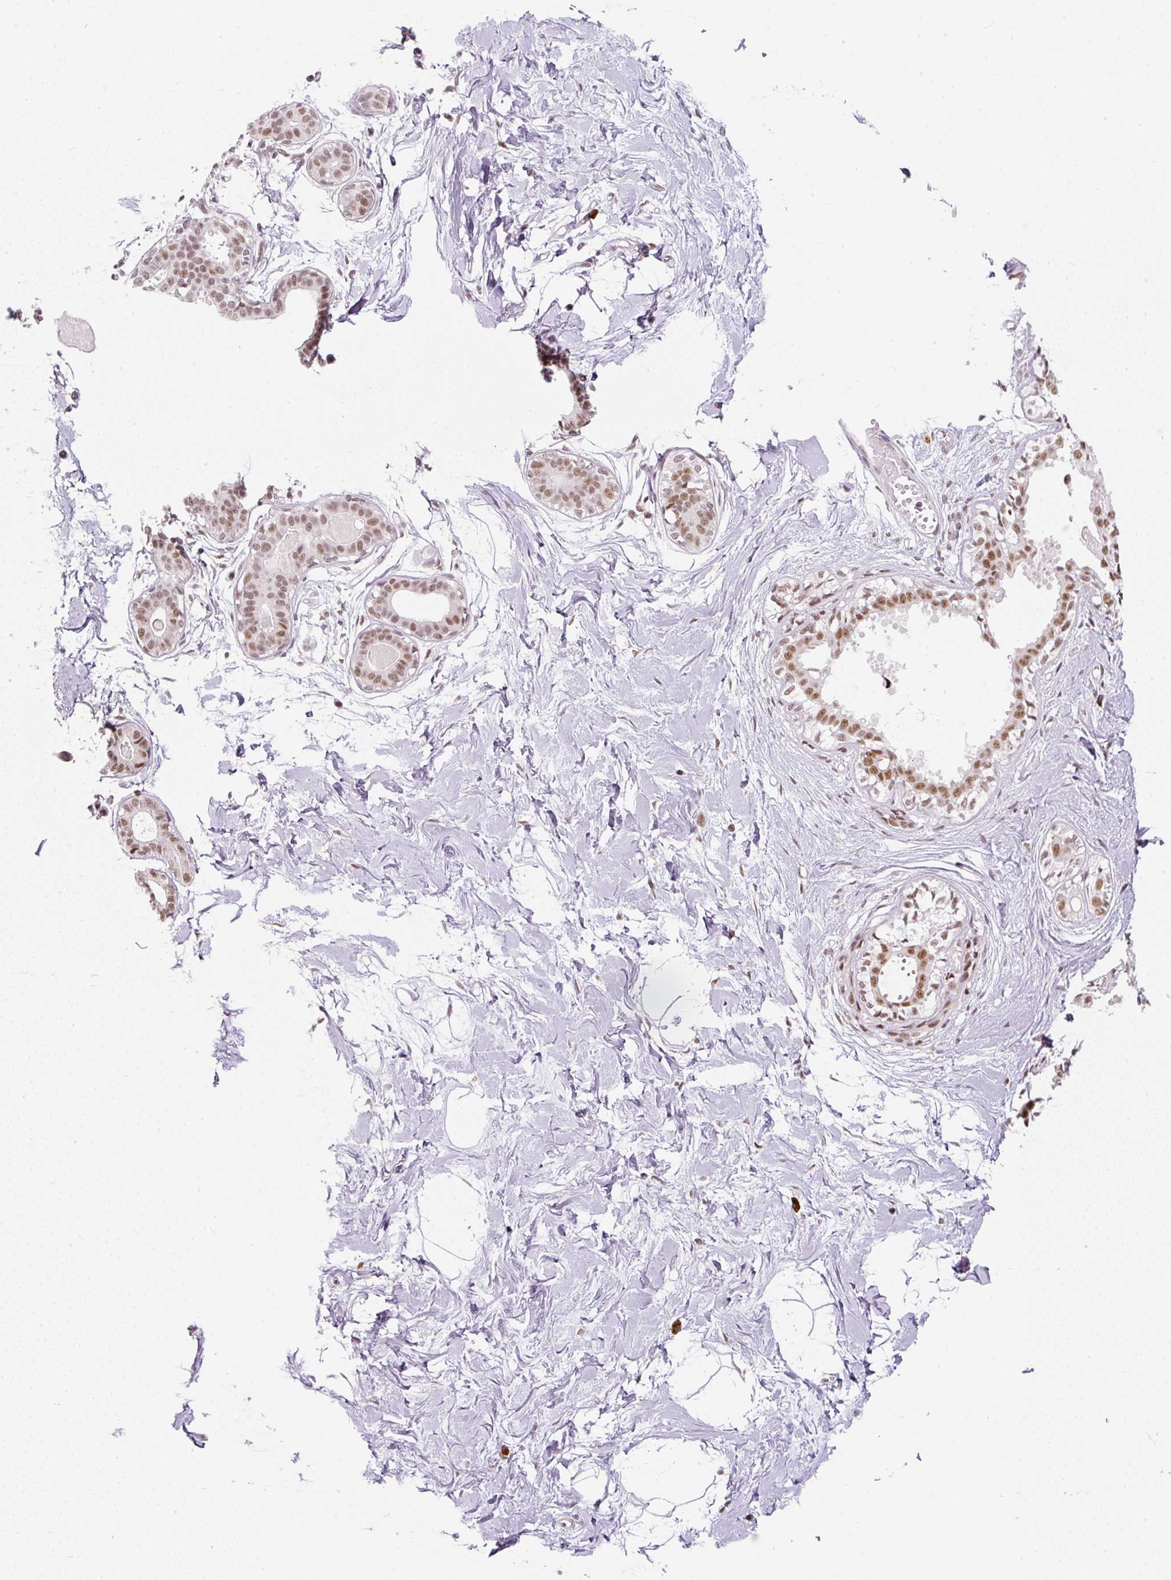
{"staining": {"intensity": "negative", "quantity": "none", "location": "none"}, "tissue": "breast", "cell_type": "Adipocytes", "image_type": "normal", "snomed": [{"axis": "morphology", "description": "Normal tissue, NOS"}, {"axis": "topography", "description": "Breast"}], "caption": "Benign breast was stained to show a protein in brown. There is no significant expression in adipocytes. The staining is performed using DAB (3,3'-diaminobenzidine) brown chromogen with nuclei counter-stained in using hematoxylin.", "gene": "U2AF2", "patient": {"sex": "female", "age": 45}}